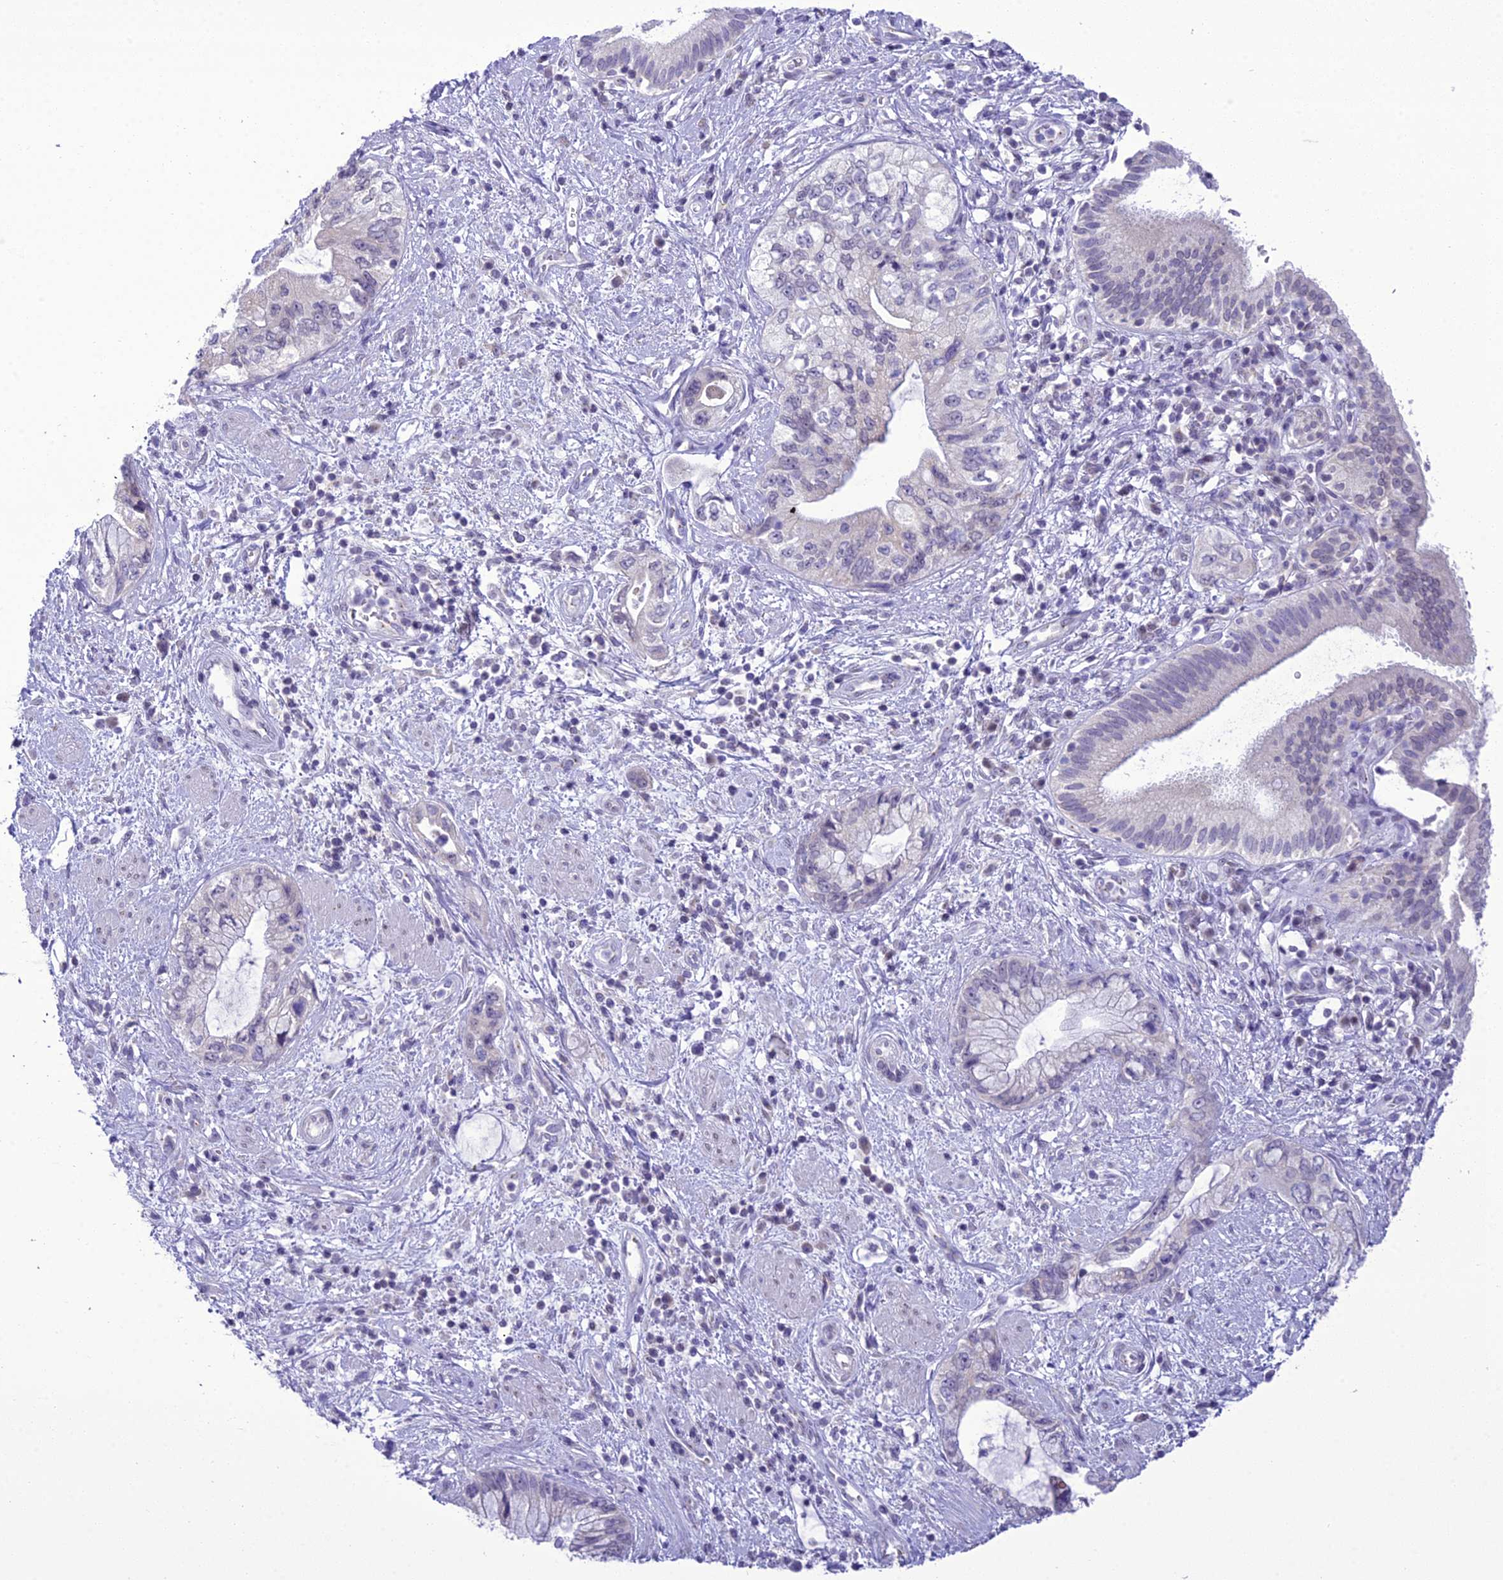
{"staining": {"intensity": "negative", "quantity": "none", "location": "none"}, "tissue": "pancreatic cancer", "cell_type": "Tumor cells", "image_type": "cancer", "snomed": [{"axis": "morphology", "description": "Adenocarcinoma, NOS"}, {"axis": "topography", "description": "Pancreas"}], "caption": "Image shows no protein staining in tumor cells of pancreatic cancer tissue.", "gene": "B9D2", "patient": {"sex": "female", "age": 73}}